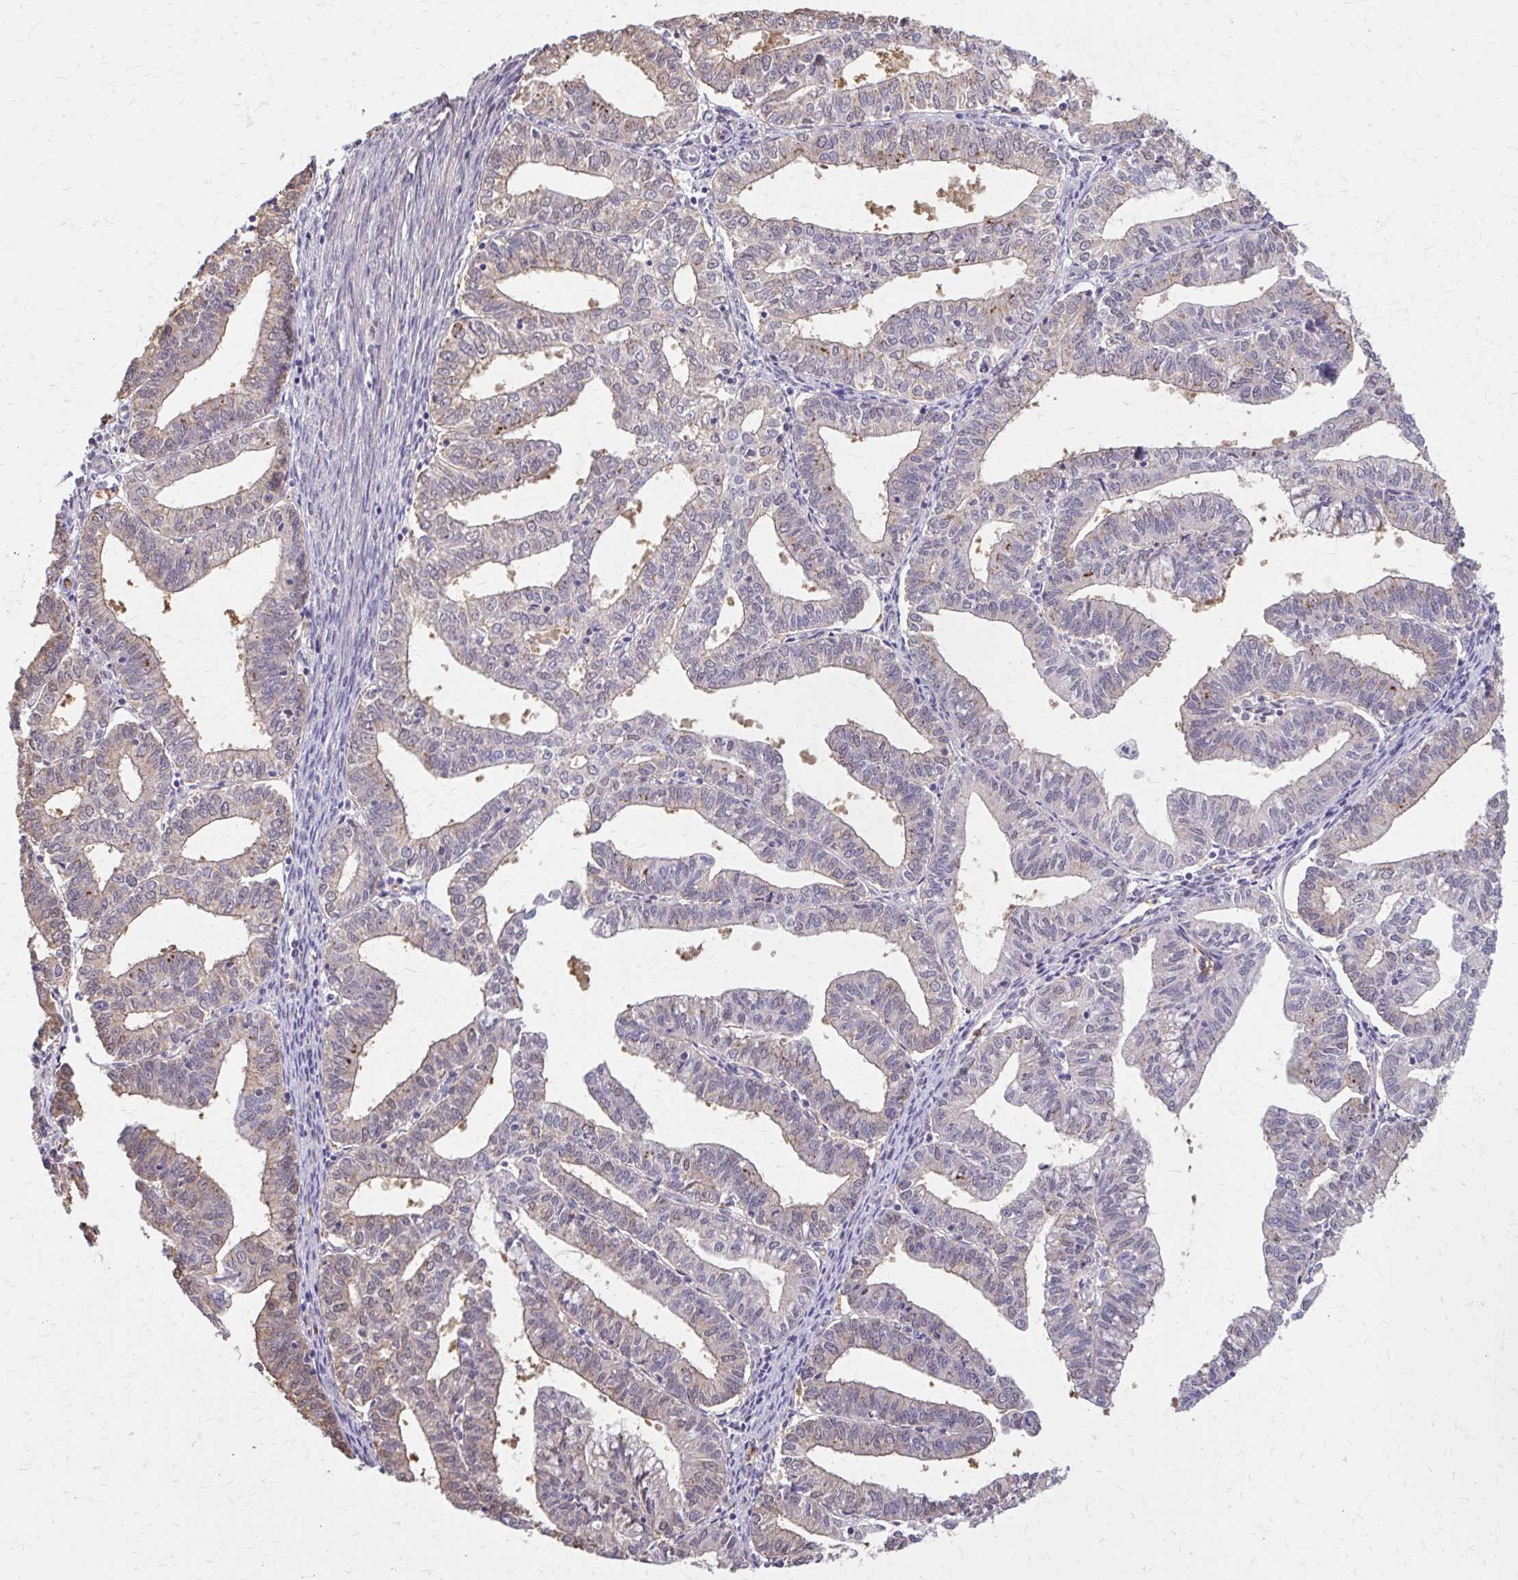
{"staining": {"intensity": "weak", "quantity": "25%-75%", "location": "cytoplasmic/membranous"}, "tissue": "endometrial cancer", "cell_type": "Tumor cells", "image_type": "cancer", "snomed": [{"axis": "morphology", "description": "Adenocarcinoma, NOS"}, {"axis": "topography", "description": "Endometrium"}], "caption": "A low amount of weak cytoplasmic/membranous staining is present in about 25%-75% of tumor cells in adenocarcinoma (endometrial) tissue. Immunohistochemistry (ihc) stains the protein in brown and the nuclei are stained blue.", "gene": "IFI44L", "patient": {"sex": "female", "age": 61}}